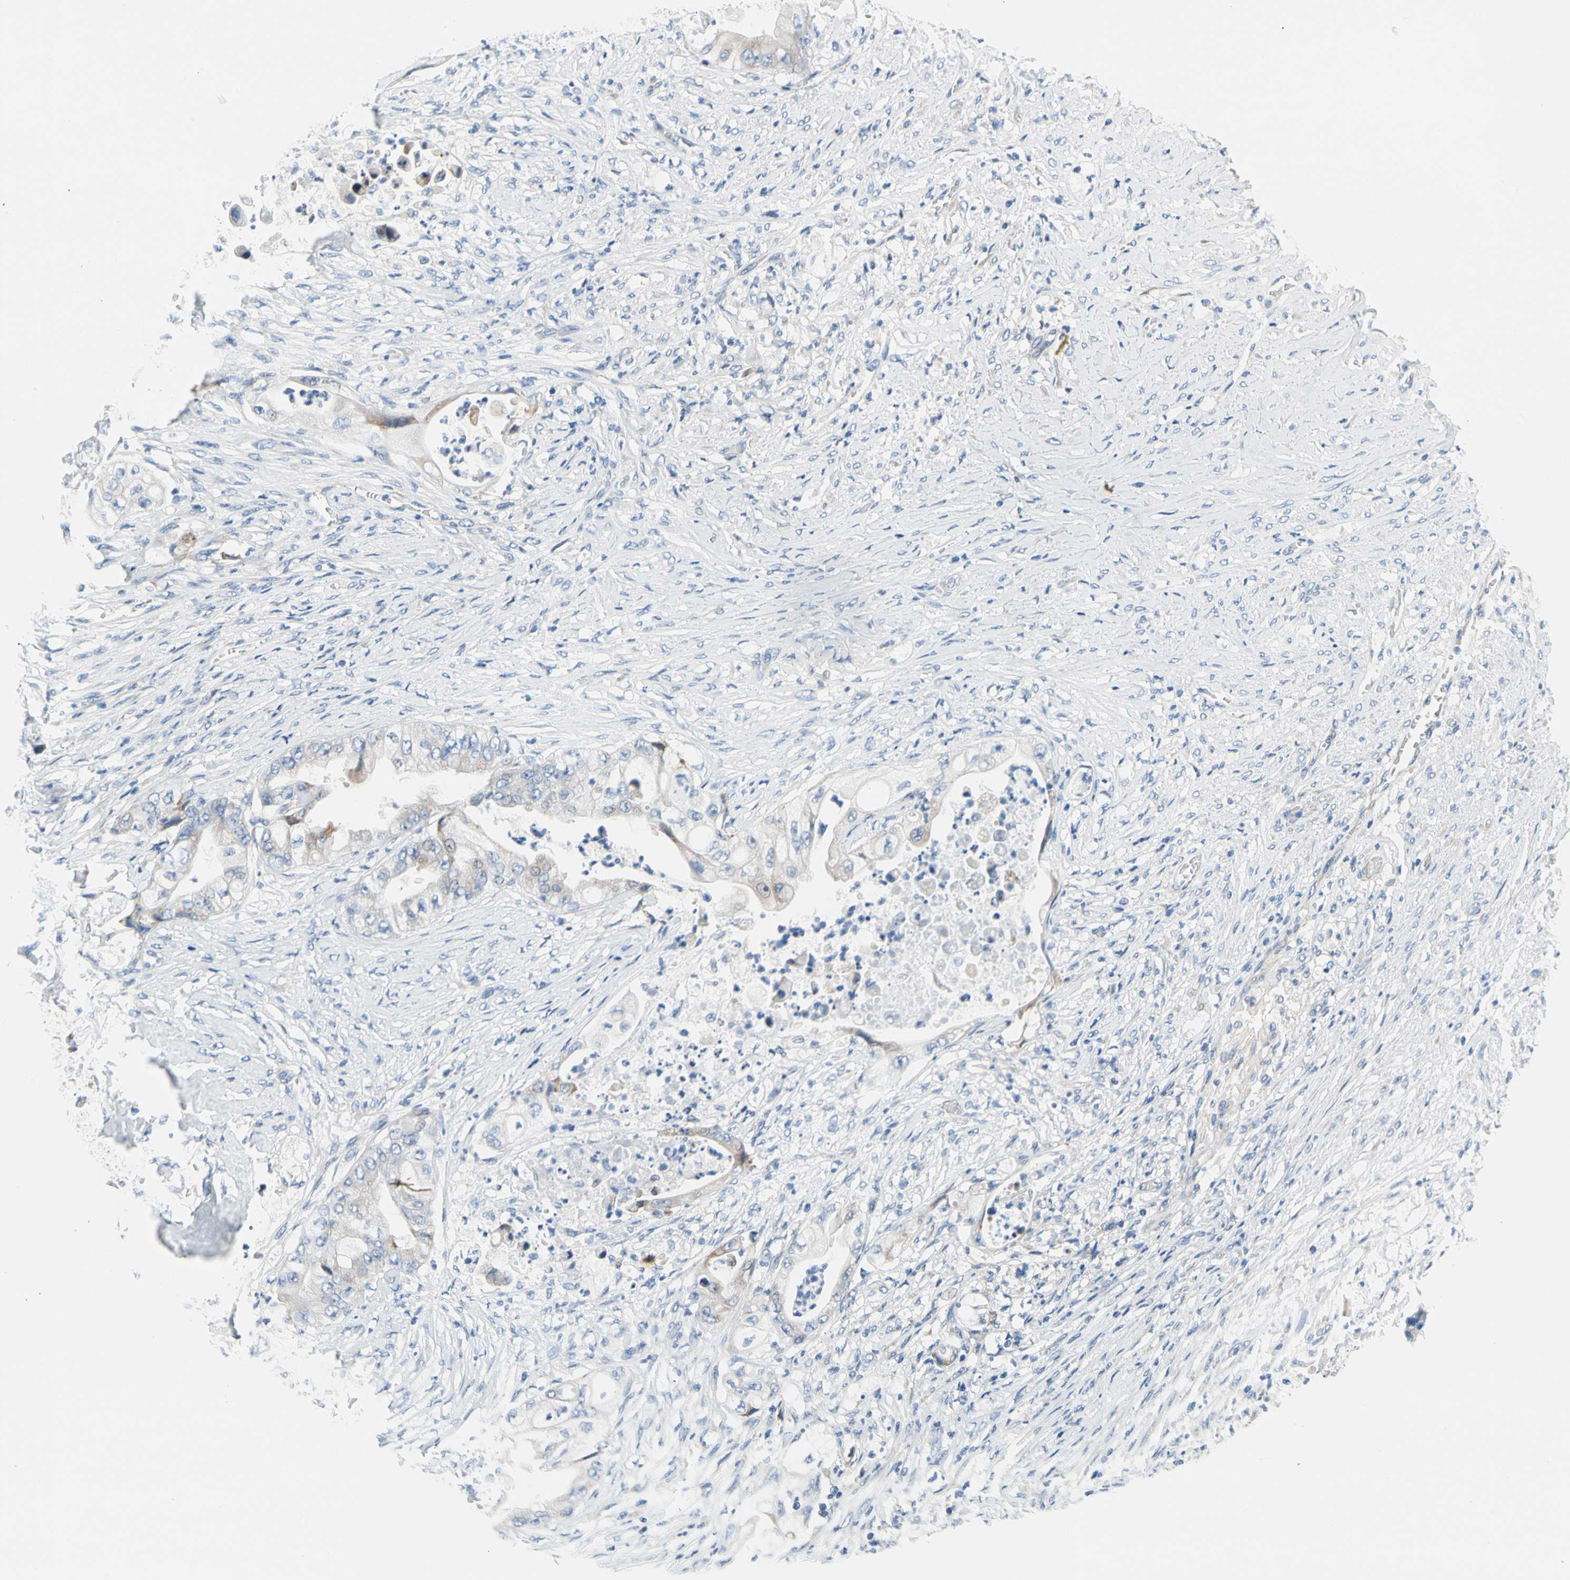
{"staining": {"intensity": "negative", "quantity": "none", "location": "none"}, "tissue": "stomach cancer", "cell_type": "Tumor cells", "image_type": "cancer", "snomed": [{"axis": "morphology", "description": "Adenocarcinoma, NOS"}, {"axis": "topography", "description": "Stomach"}], "caption": "Tumor cells show no significant staining in stomach cancer (adenocarcinoma).", "gene": "STXBP1", "patient": {"sex": "female", "age": 73}}